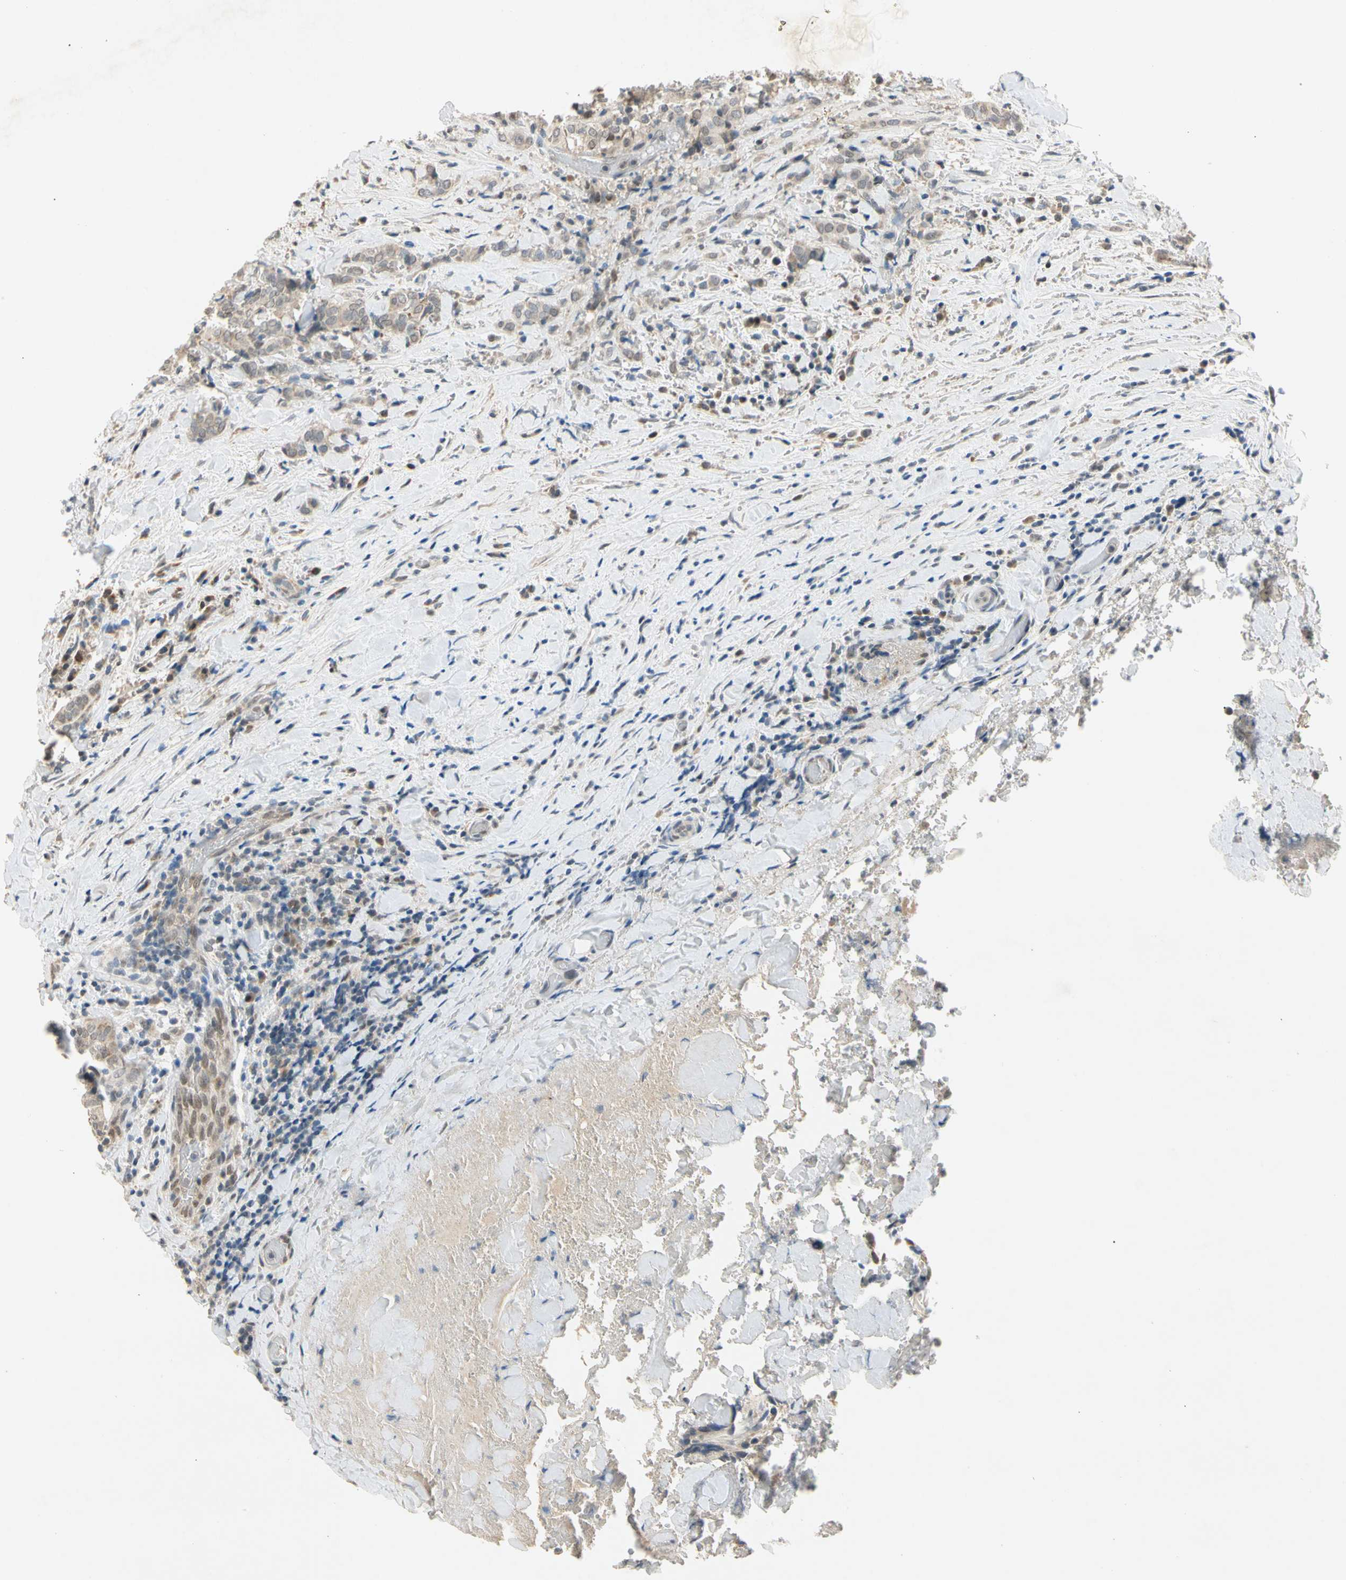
{"staining": {"intensity": "negative", "quantity": "none", "location": "none"}, "tissue": "thyroid cancer", "cell_type": "Tumor cells", "image_type": "cancer", "snomed": [{"axis": "morphology", "description": "Normal tissue, NOS"}, {"axis": "morphology", "description": "Papillary adenocarcinoma, NOS"}, {"axis": "topography", "description": "Thyroid gland"}], "caption": "The photomicrograph exhibits no staining of tumor cells in thyroid cancer. Brightfield microscopy of IHC stained with DAB (brown) and hematoxylin (blue), captured at high magnification.", "gene": "RIOX2", "patient": {"sex": "female", "age": 30}}